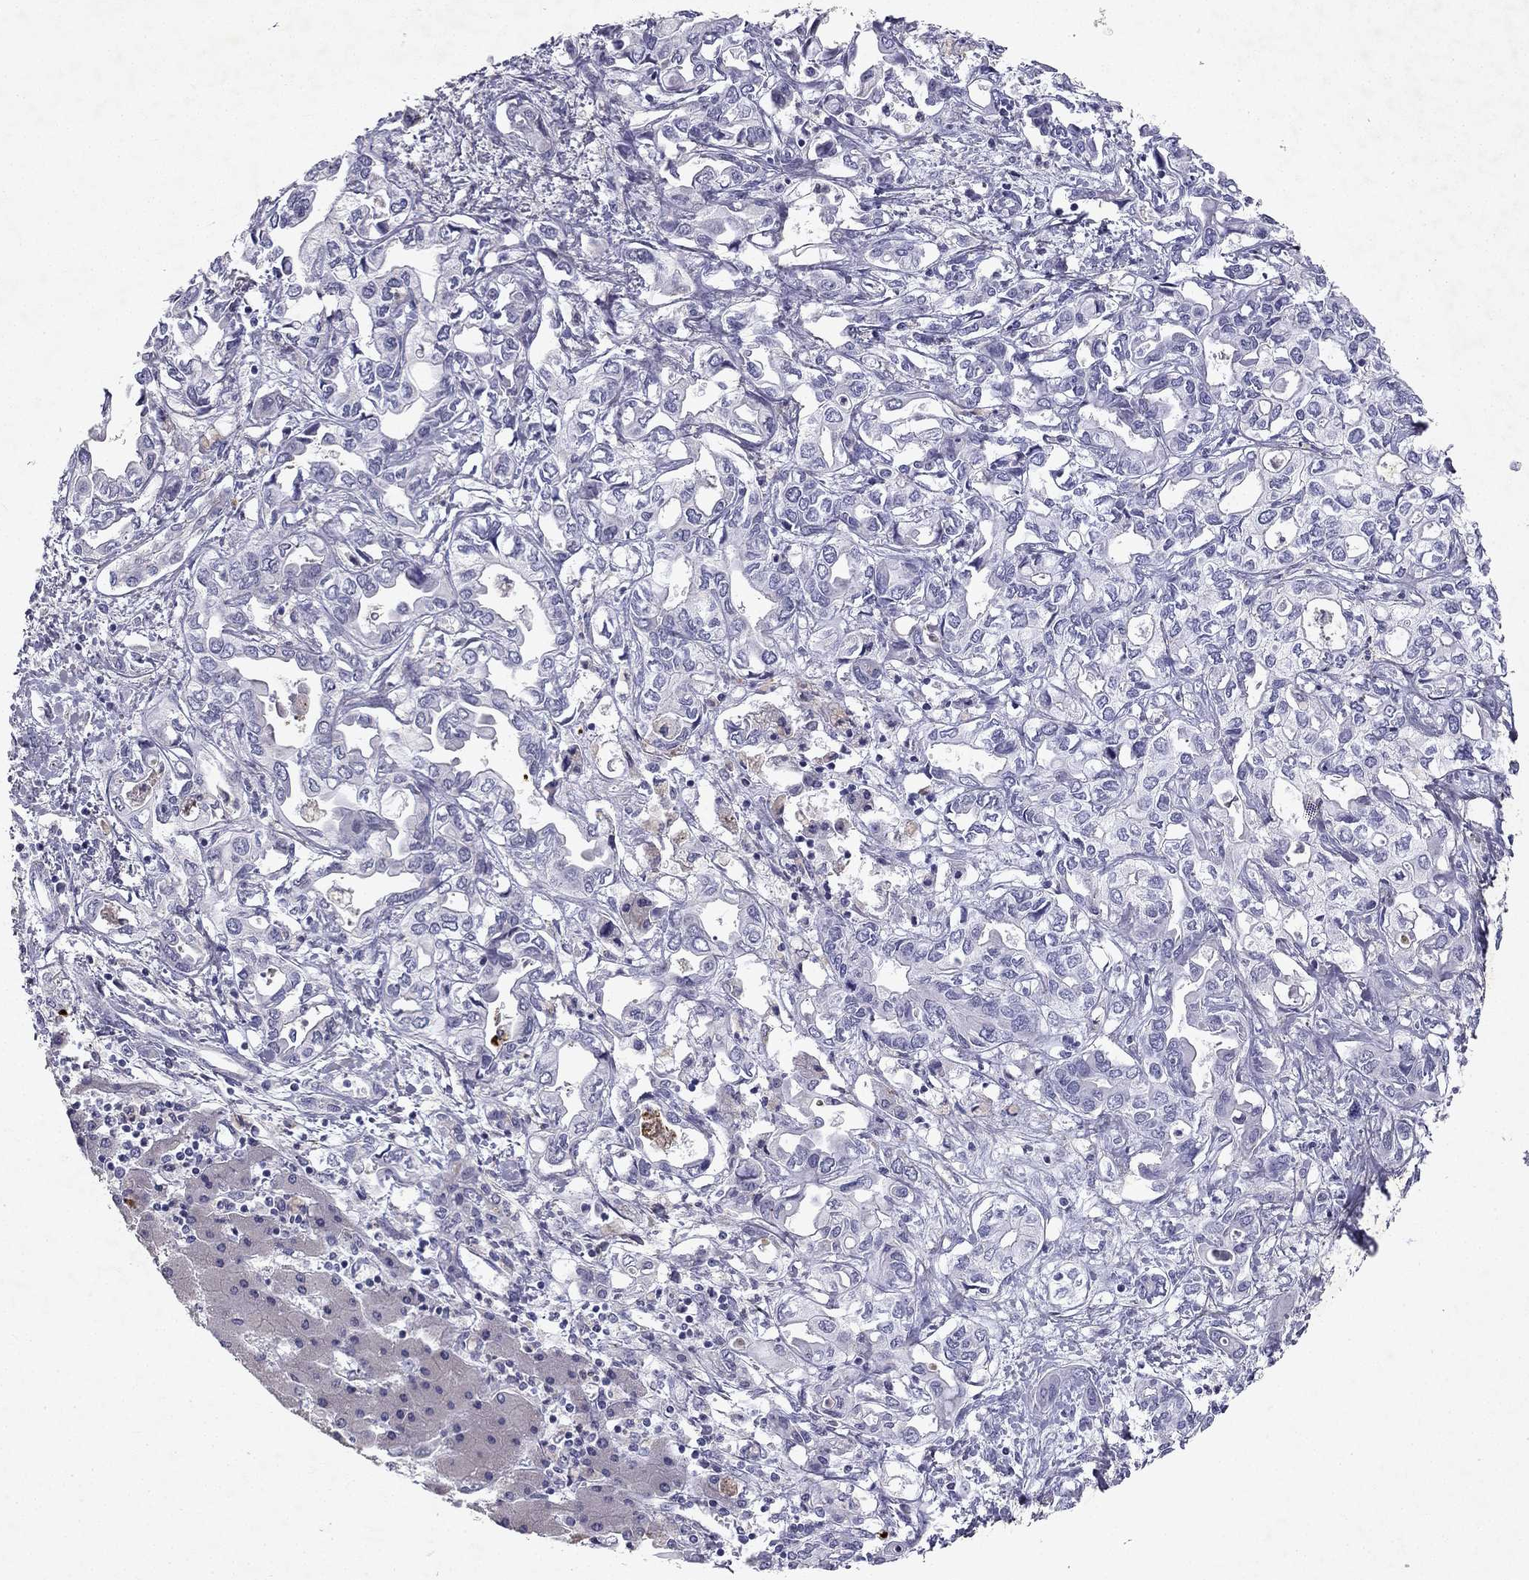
{"staining": {"intensity": "negative", "quantity": "none", "location": "none"}, "tissue": "liver cancer", "cell_type": "Tumor cells", "image_type": "cancer", "snomed": [{"axis": "morphology", "description": "Cholangiocarcinoma"}, {"axis": "topography", "description": "Liver"}], "caption": "A histopathology image of human liver cancer is negative for staining in tumor cells. The staining was performed using DAB (3,3'-diaminobenzidine) to visualize the protein expression in brown, while the nuclei were stained in blue with hematoxylin (Magnification: 20x).", "gene": "SLC6A4", "patient": {"sex": "female", "age": 64}}